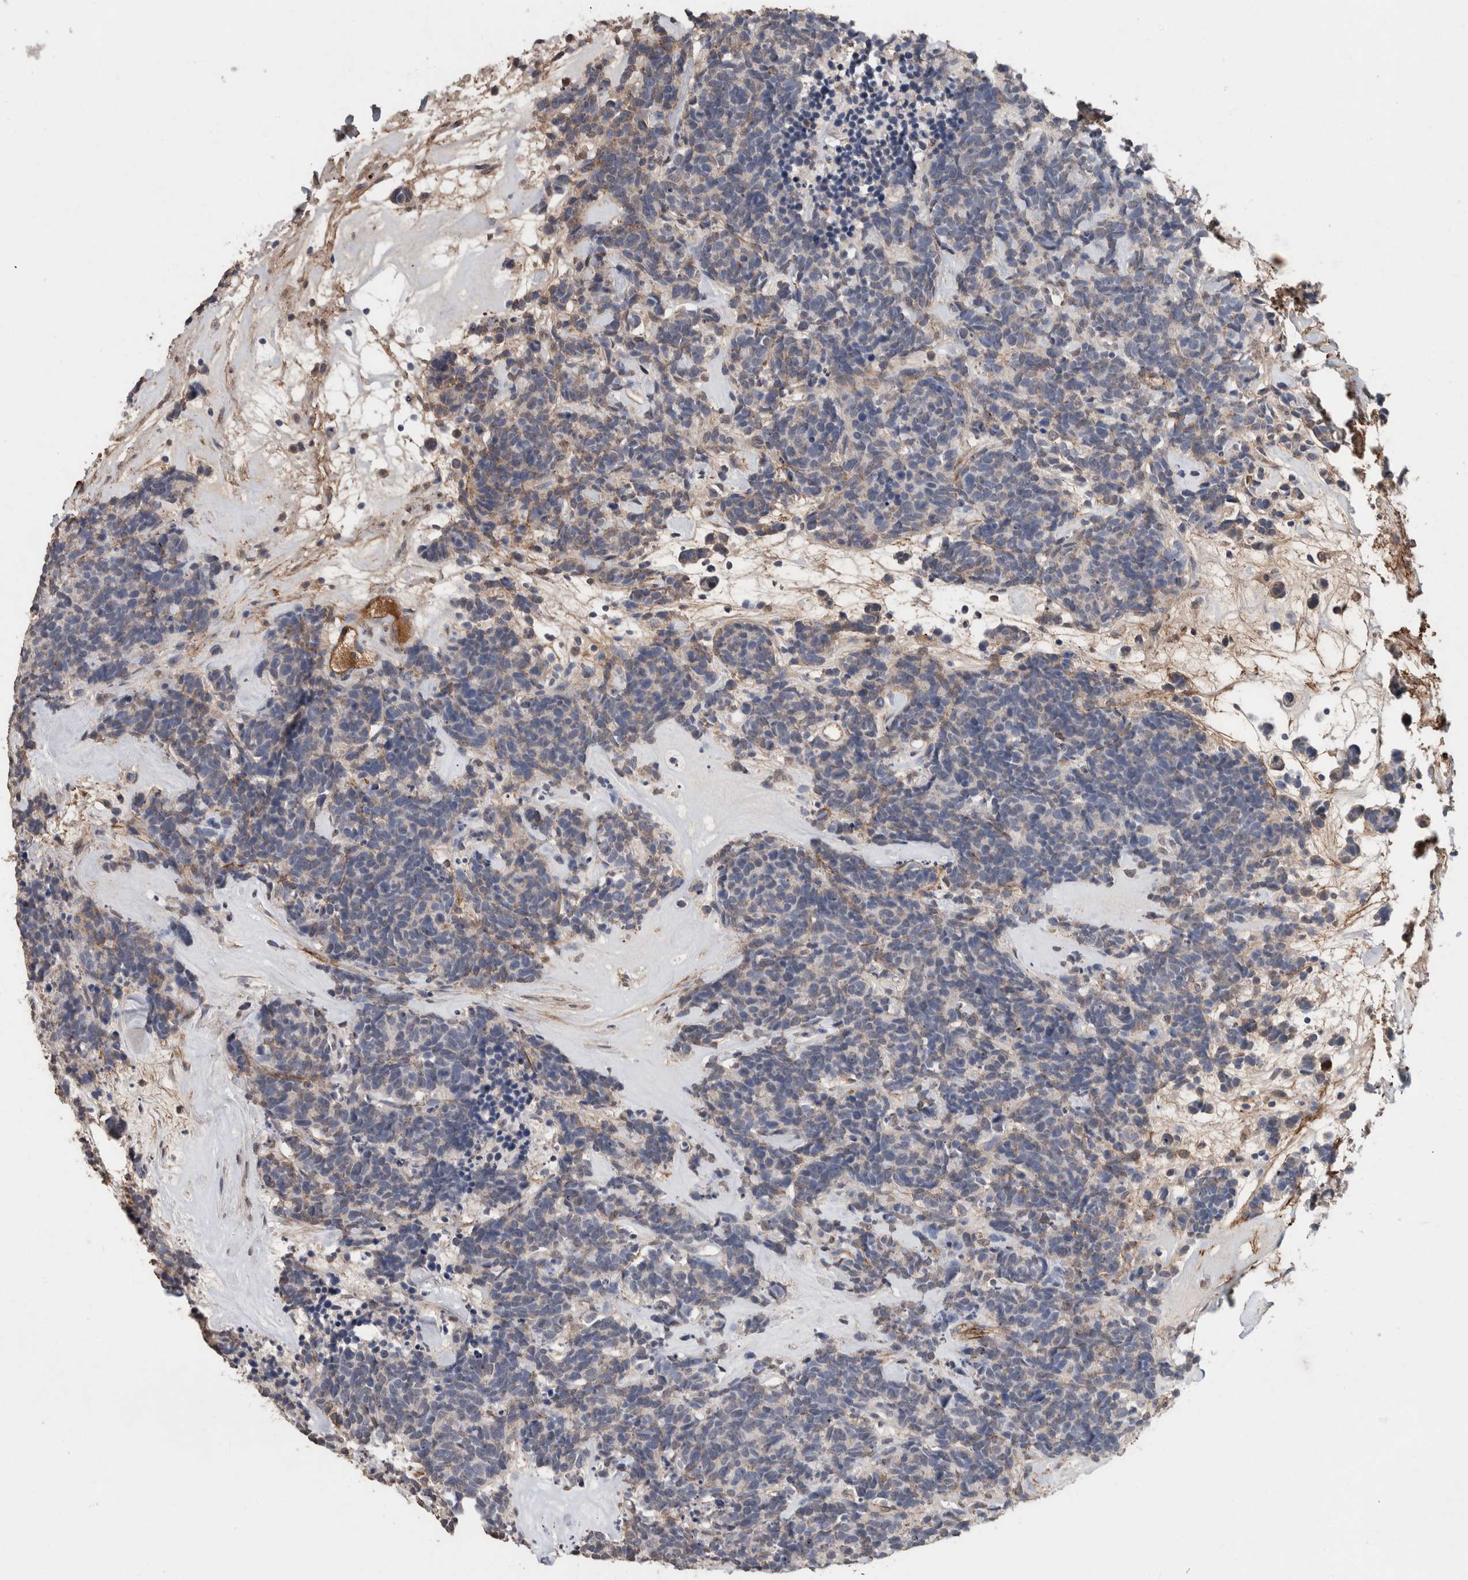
{"staining": {"intensity": "weak", "quantity": "<25%", "location": "cytoplasmic/membranous"}, "tissue": "carcinoid", "cell_type": "Tumor cells", "image_type": "cancer", "snomed": [{"axis": "morphology", "description": "Carcinoma, NOS"}, {"axis": "morphology", "description": "Carcinoid, malignant, NOS"}, {"axis": "topography", "description": "Urinary bladder"}], "caption": "Carcinoid was stained to show a protein in brown. There is no significant staining in tumor cells.", "gene": "LTBP1", "patient": {"sex": "male", "age": 57}}